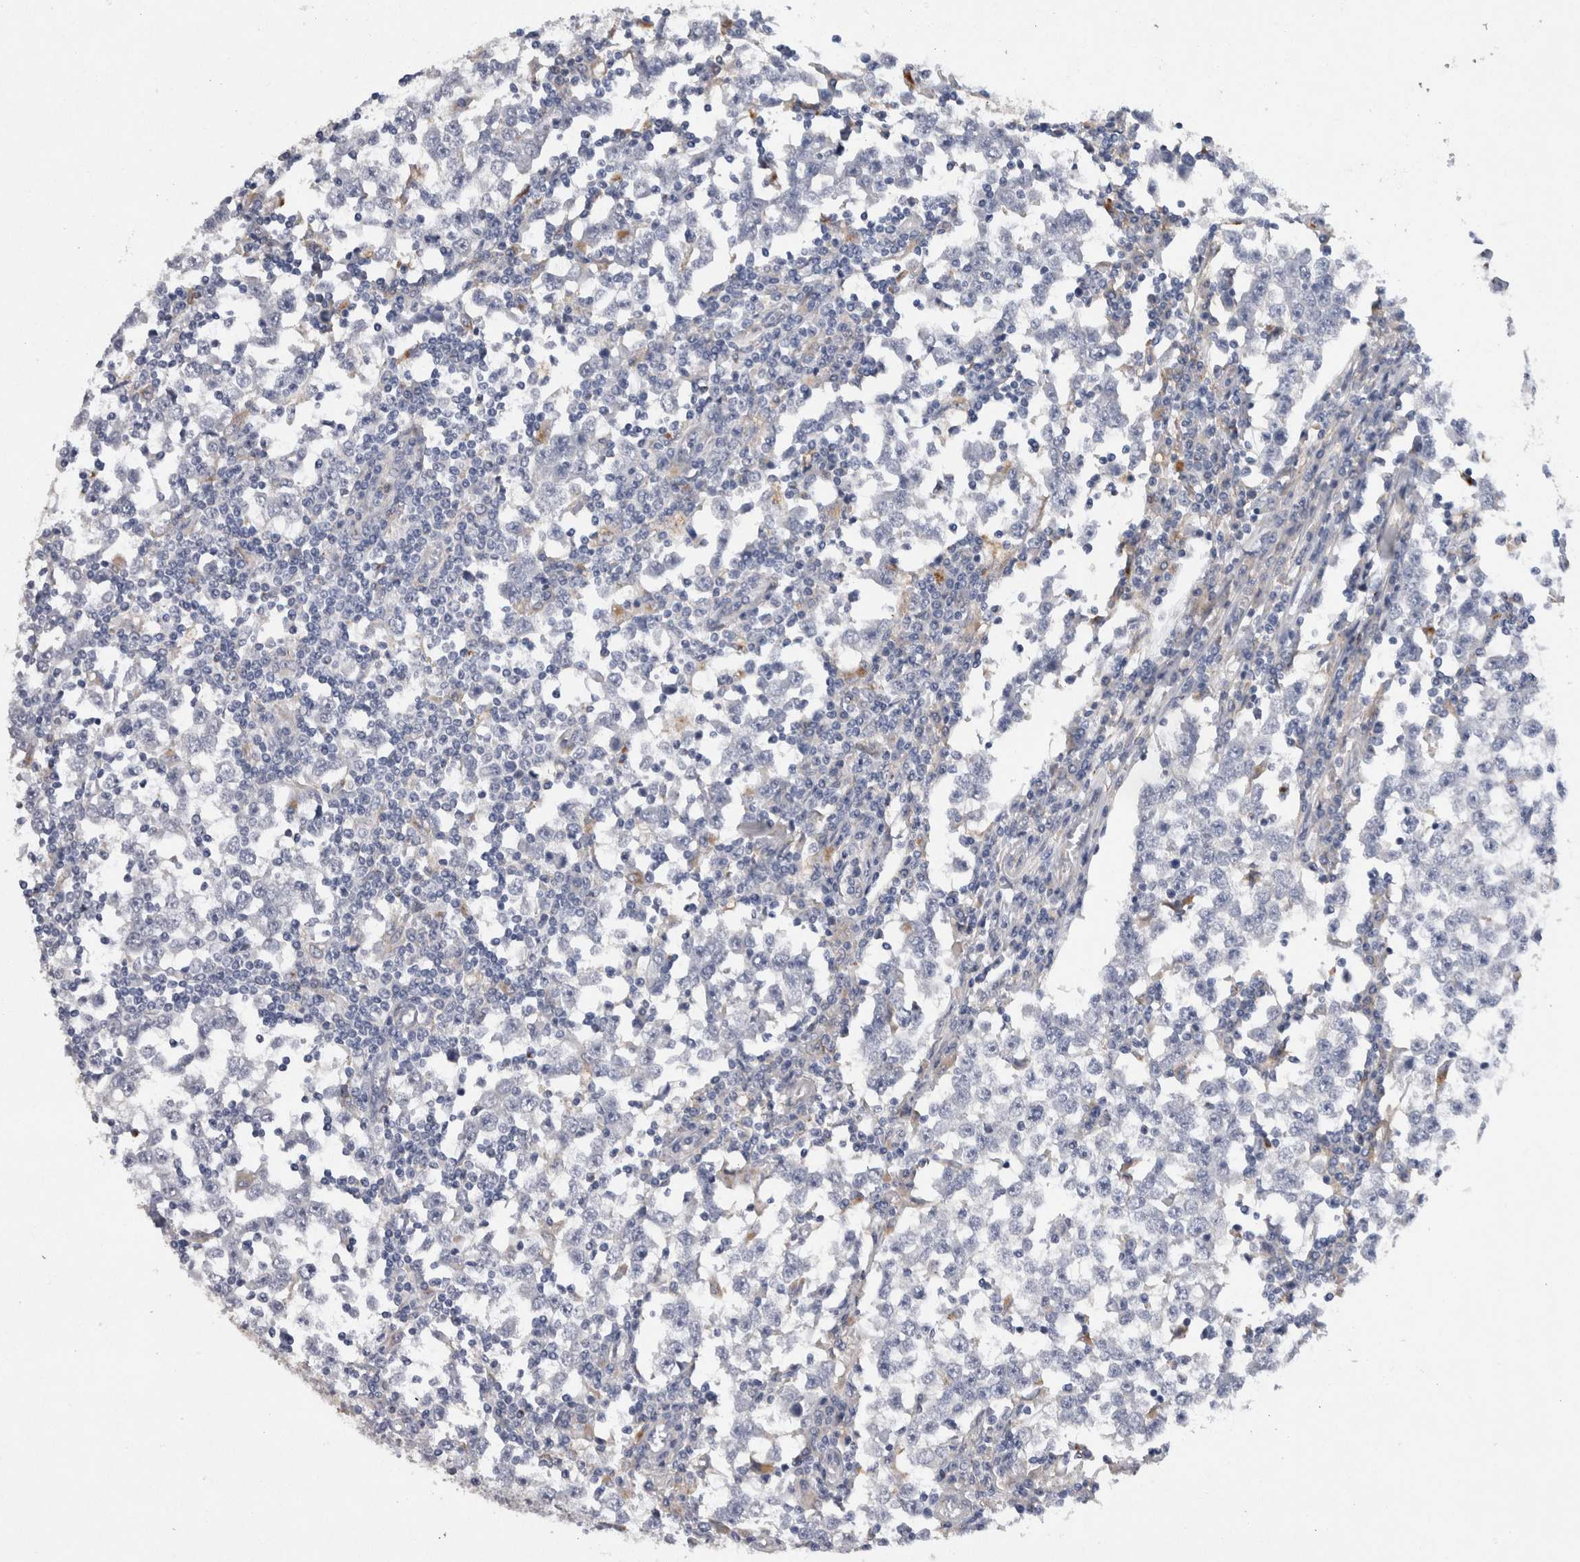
{"staining": {"intensity": "negative", "quantity": "none", "location": "none"}, "tissue": "testis cancer", "cell_type": "Tumor cells", "image_type": "cancer", "snomed": [{"axis": "morphology", "description": "Seminoma, NOS"}, {"axis": "topography", "description": "Testis"}], "caption": "Tumor cells show no significant positivity in testis cancer. The staining was performed using DAB to visualize the protein expression in brown, while the nuclei were stained in blue with hematoxylin (Magnification: 20x).", "gene": "CD63", "patient": {"sex": "male", "age": 65}}